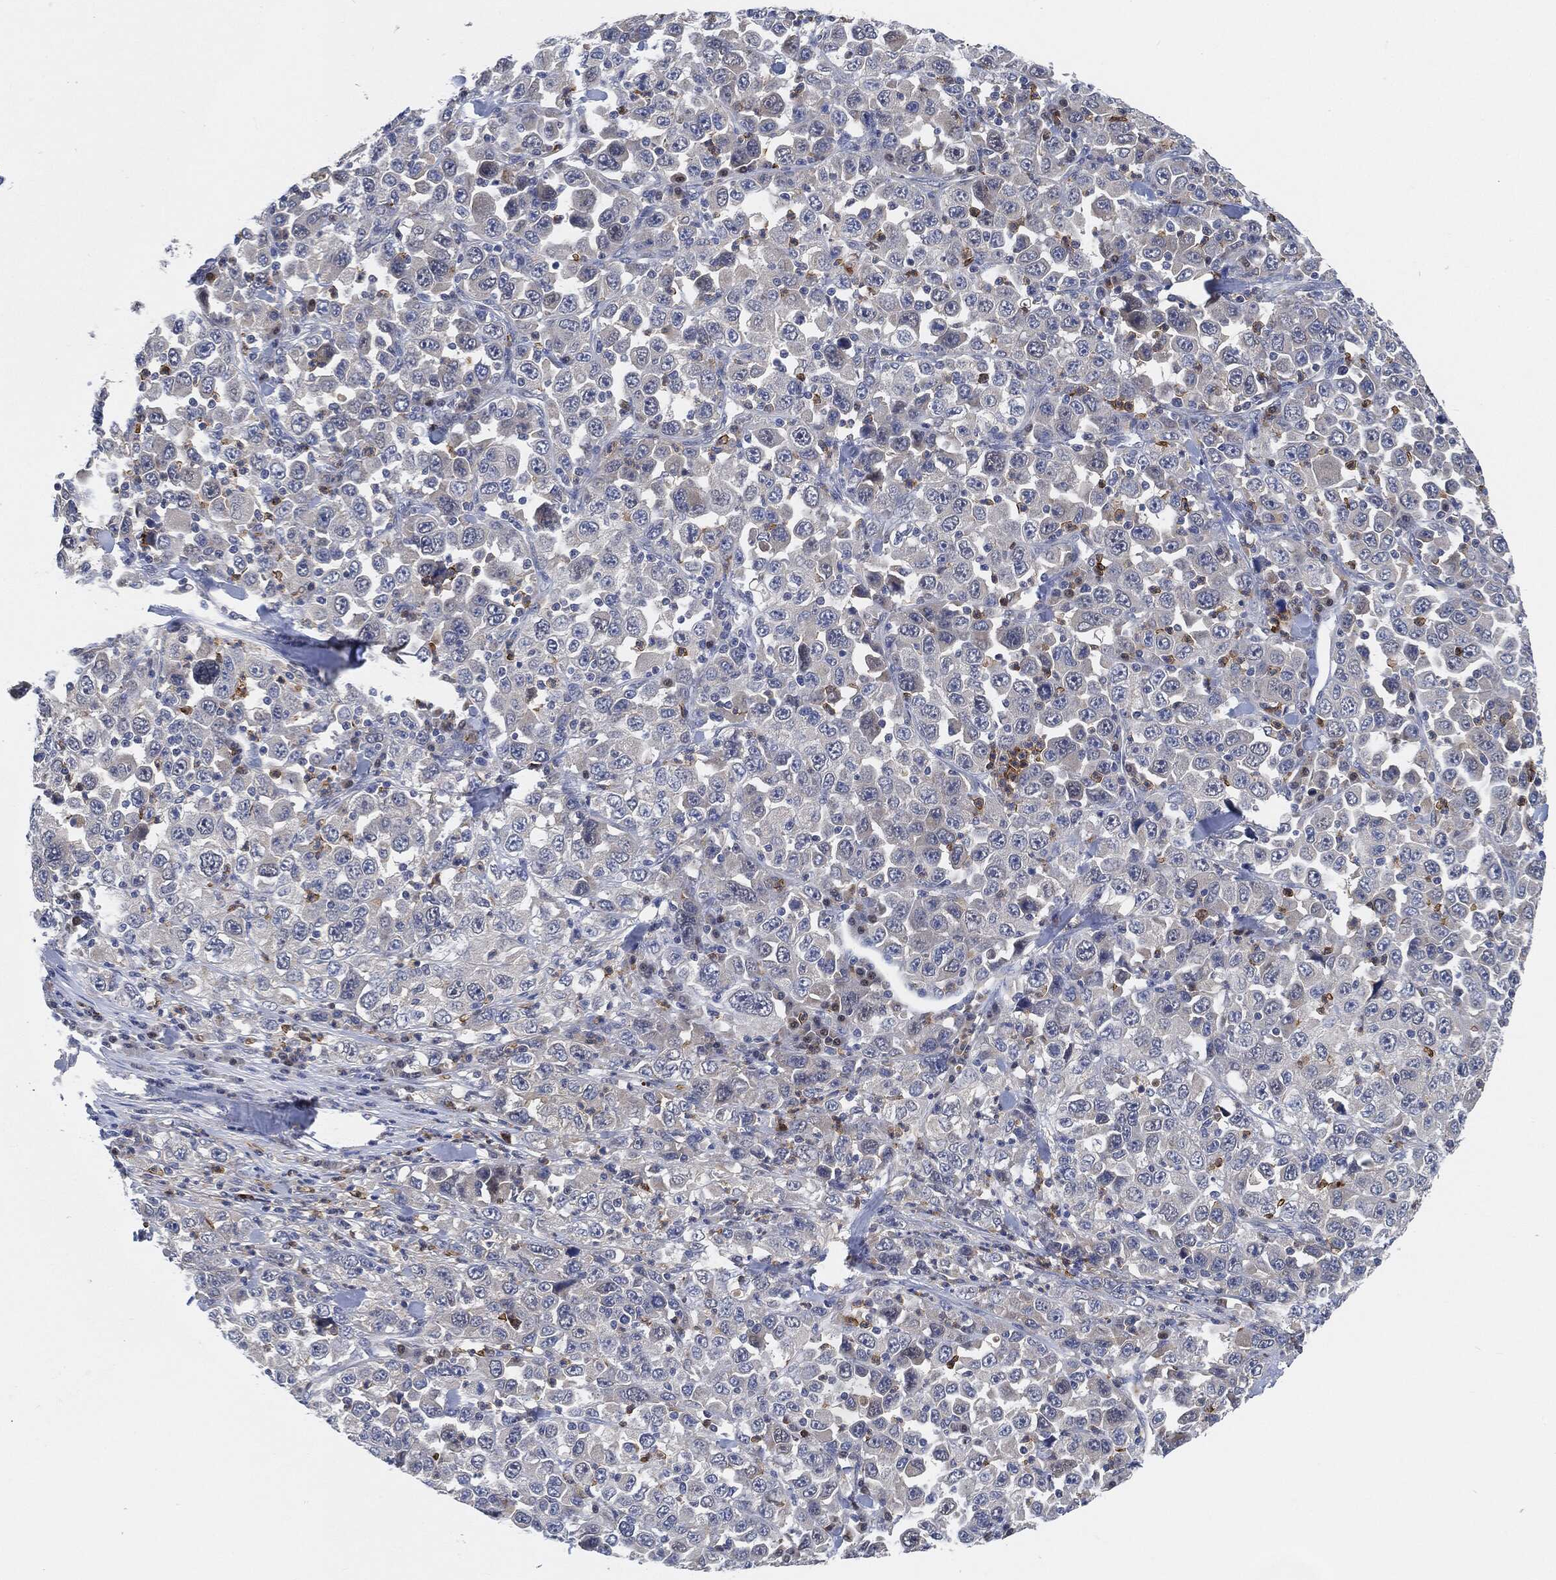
{"staining": {"intensity": "negative", "quantity": "none", "location": "none"}, "tissue": "stomach cancer", "cell_type": "Tumor cells", "image_type": "cancer", "snomed": [{"axis": "morphology", "description": "Normal tissue, NOS"}, {"axis": "morphology", "description": "Adenocarcinoma, NOS"}, {"axis": "topography", "description": "Stomach, upper"}, {"axis": "topography", "description": "Stomach"}], "caption": "High power microscopy photomicrograph of an IHC photomicrograph of stomach cancer (adenocarcinoma), revealing no significant staining in tumor cells. (Stains: DAB immunohistochemistry (IHC) with hematoxylin counter stain, Microscopy: brightfield microscopy at high magnification).", "gene": "VSIG4", "patient": {"sex": "male", "age": 59}}